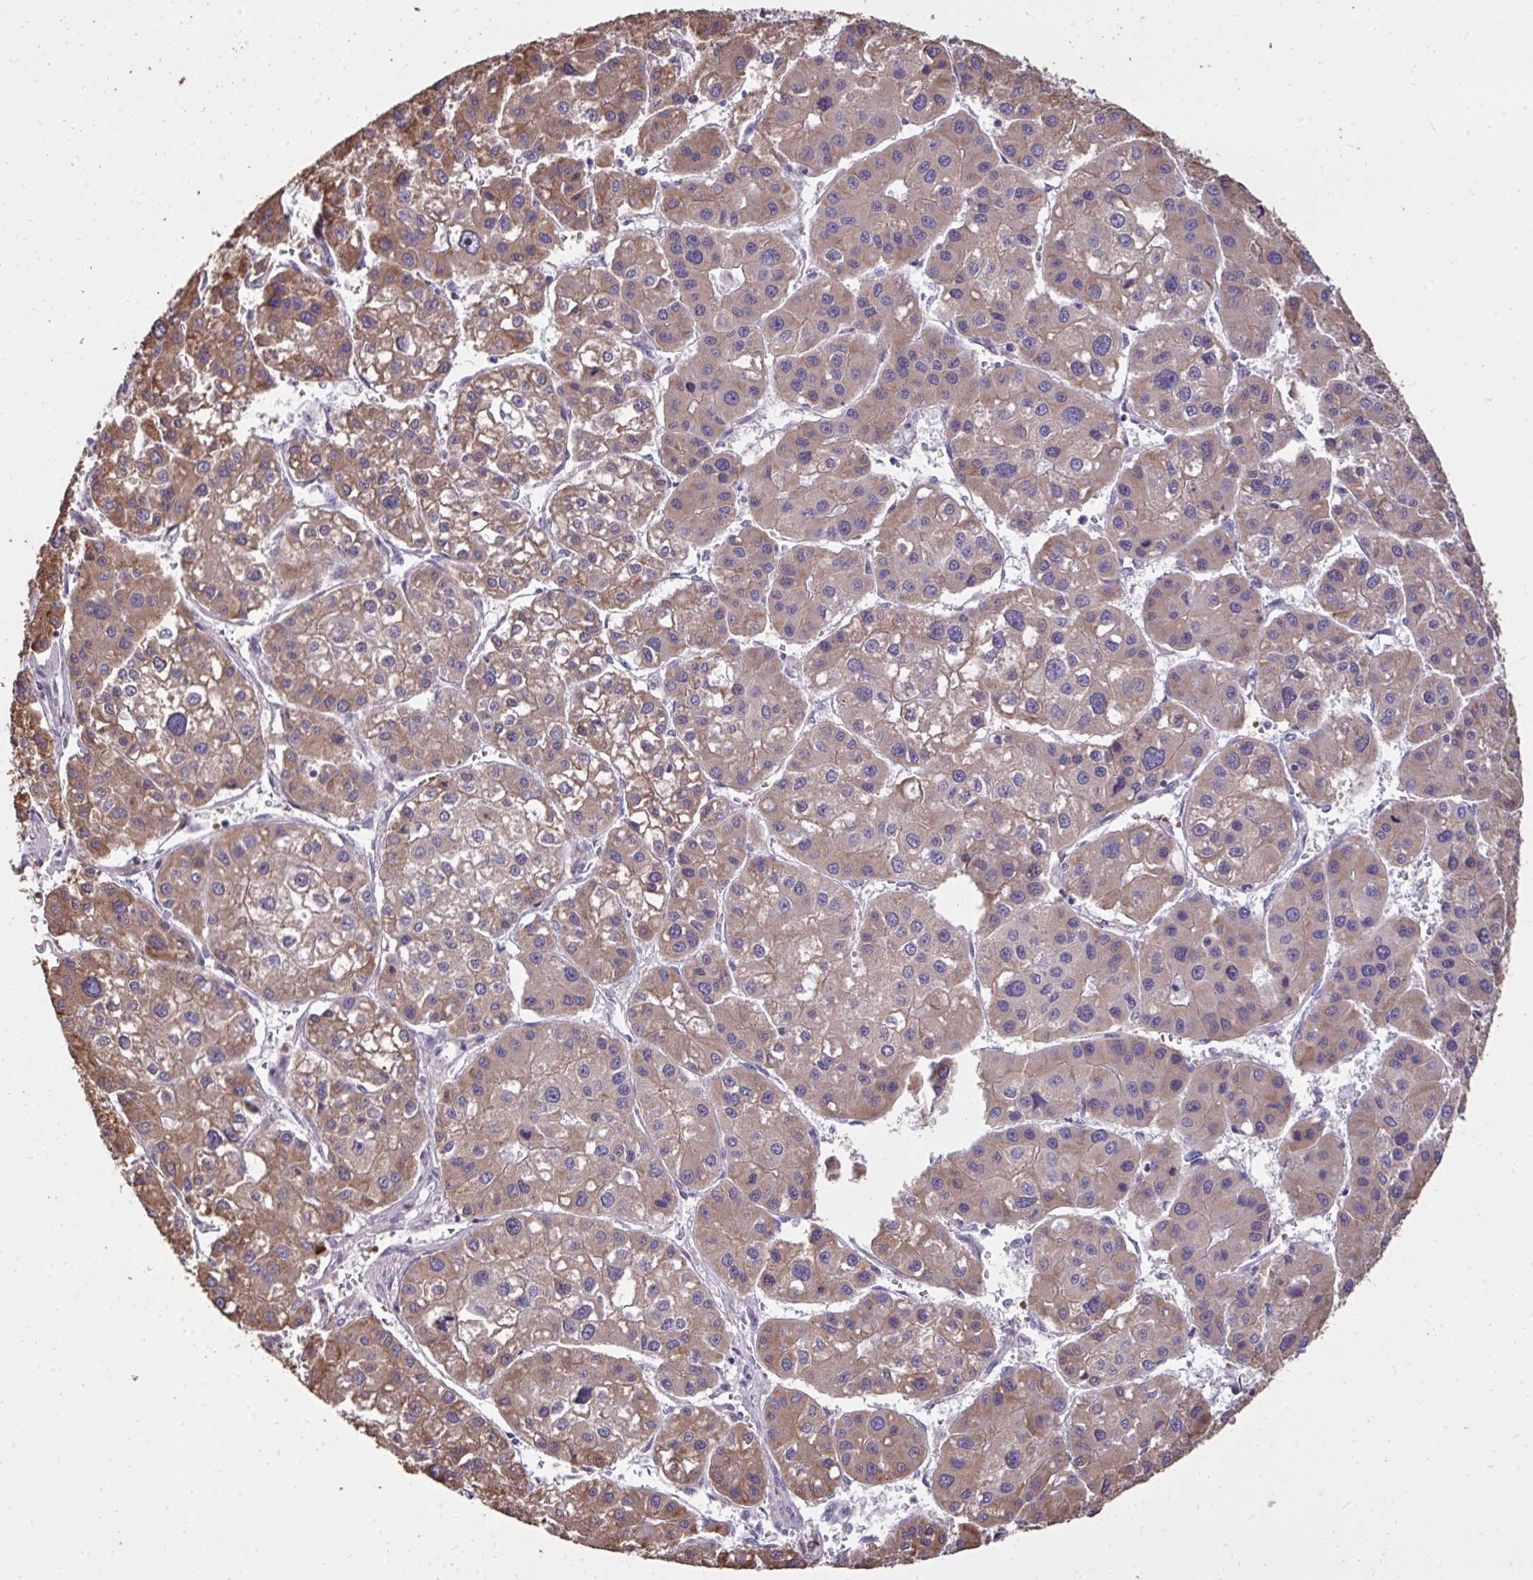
{"staining": {"intensity": "weak", "quantity": ">75%", "location": "cytoplasmic/membranous"}, "tissue": "liver cancer", "cell_type": "Tumor cells", "image_type": "cancer", "snomed": [{"axis": "morphology", "description": "Carcinoma, Hepatocellular, NOS"}, {"axis": "topography", "description": "Liver"}], "caption": "The micrograph reveals immunohistochemical staining of hepatocellular carcinoma (liver). There is weak cytoplasmic/membranous expression is identified in about >75% of tumor cells. The staining was performed using DAB, with brown indicating positive protein expression. Nuclei are stained blue with hematoxylin.", "gene": "FIBCD1", "patient": {"sex": "male", "age": 73}}